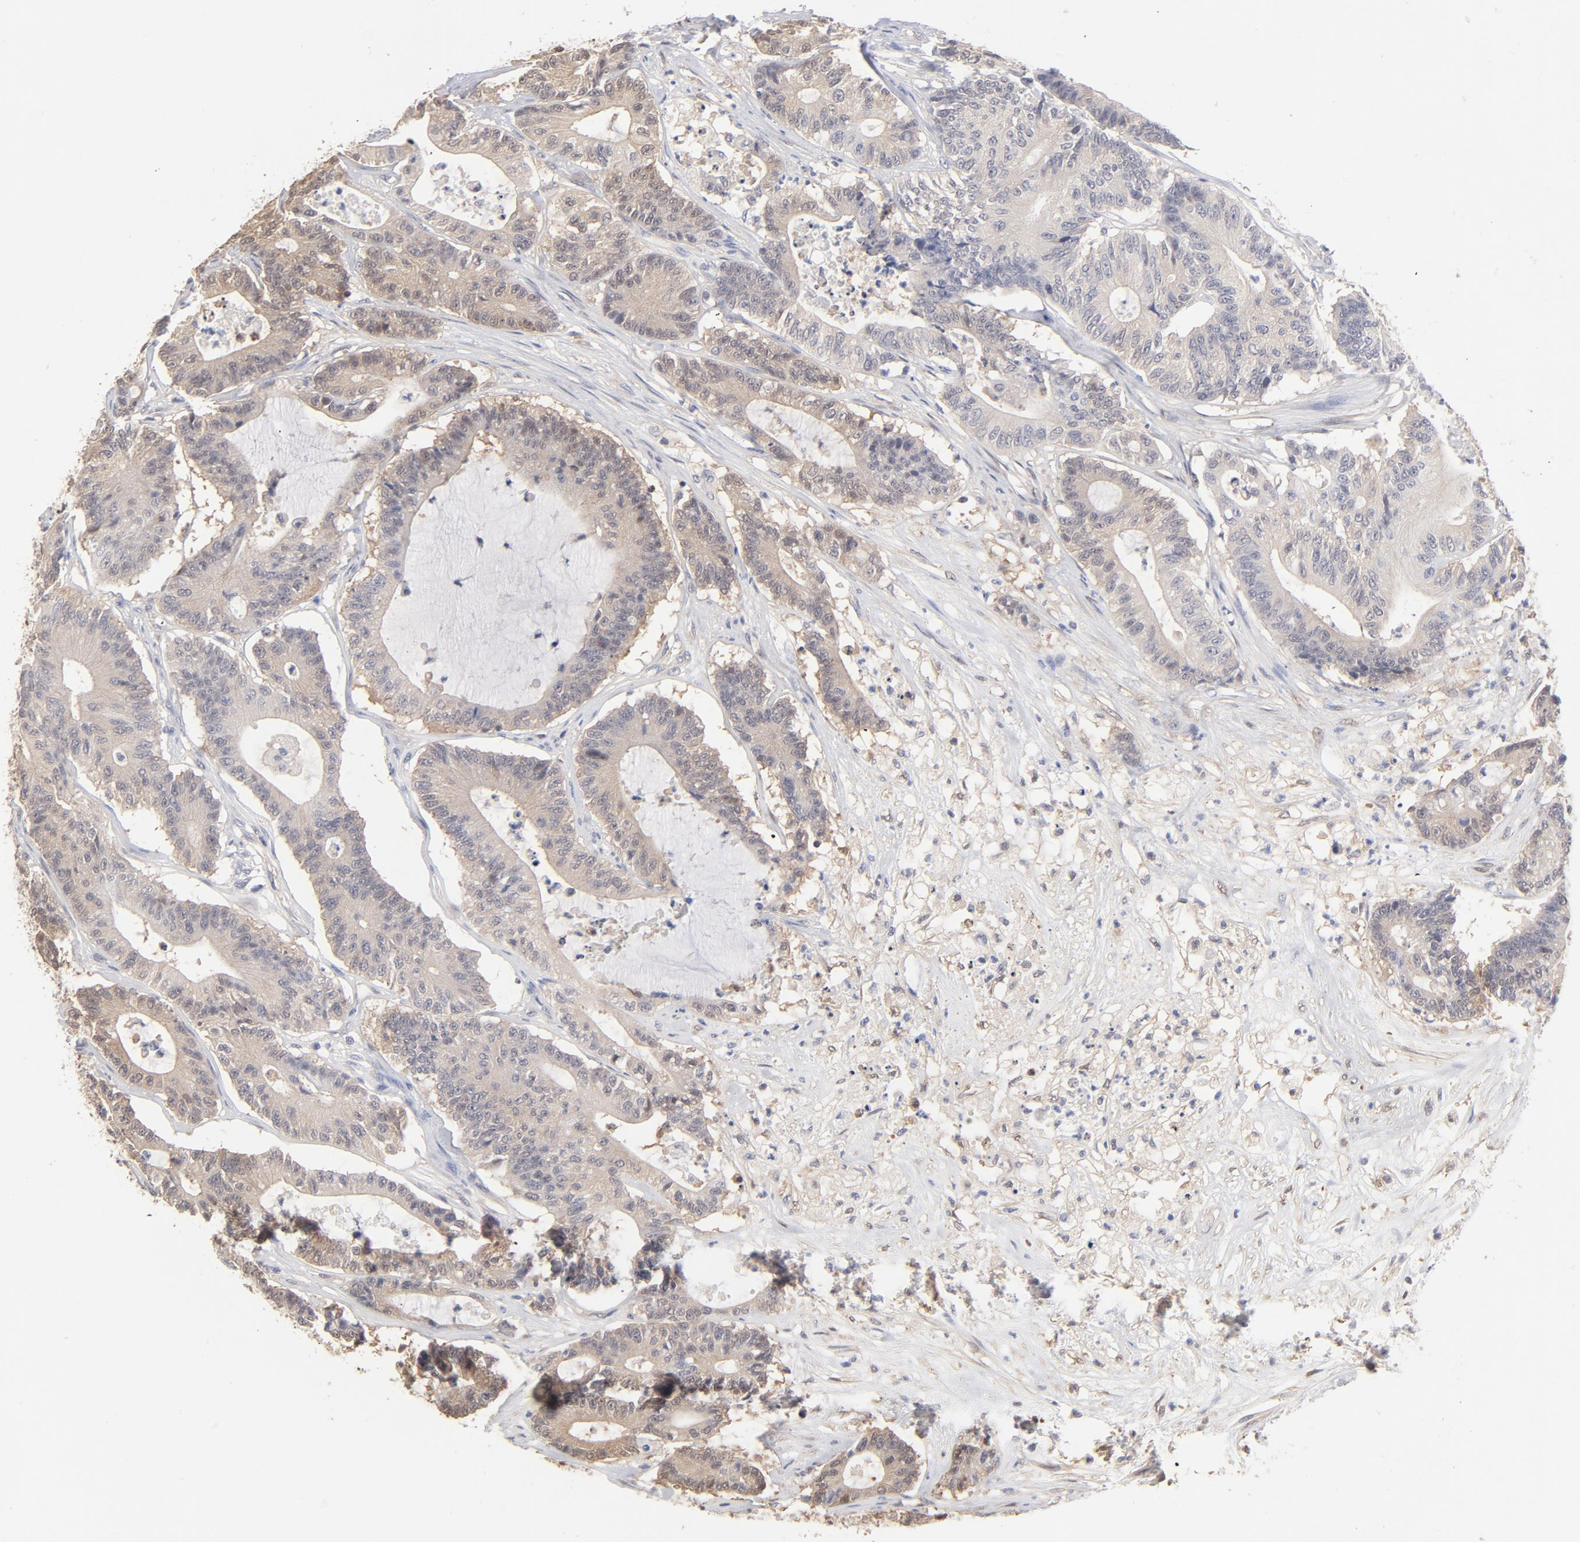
{"staining": {"intensity": "moderate", "quantity": "25%-75%", "location": "cytoplasmic/membranous"}, "tissue": "colorectal cancer", "cell_type": "Tumor cells", "image_type": "cancer", "snomed": [{"axis": "morphology", "description": "Adenocarcinoma, NOS"}, {"axis": "topography", "description": "Colon"}], "caption": "A photomicrograph showing moderate cytoplasmic/membranous staining in about 25%-75% of tumor cells in colorectal cancer (adenocarcinoma), as visualized by brown immunohistochemical staining.", "gene": "MIF", "patient": {"sex": "female", "age": 84}}